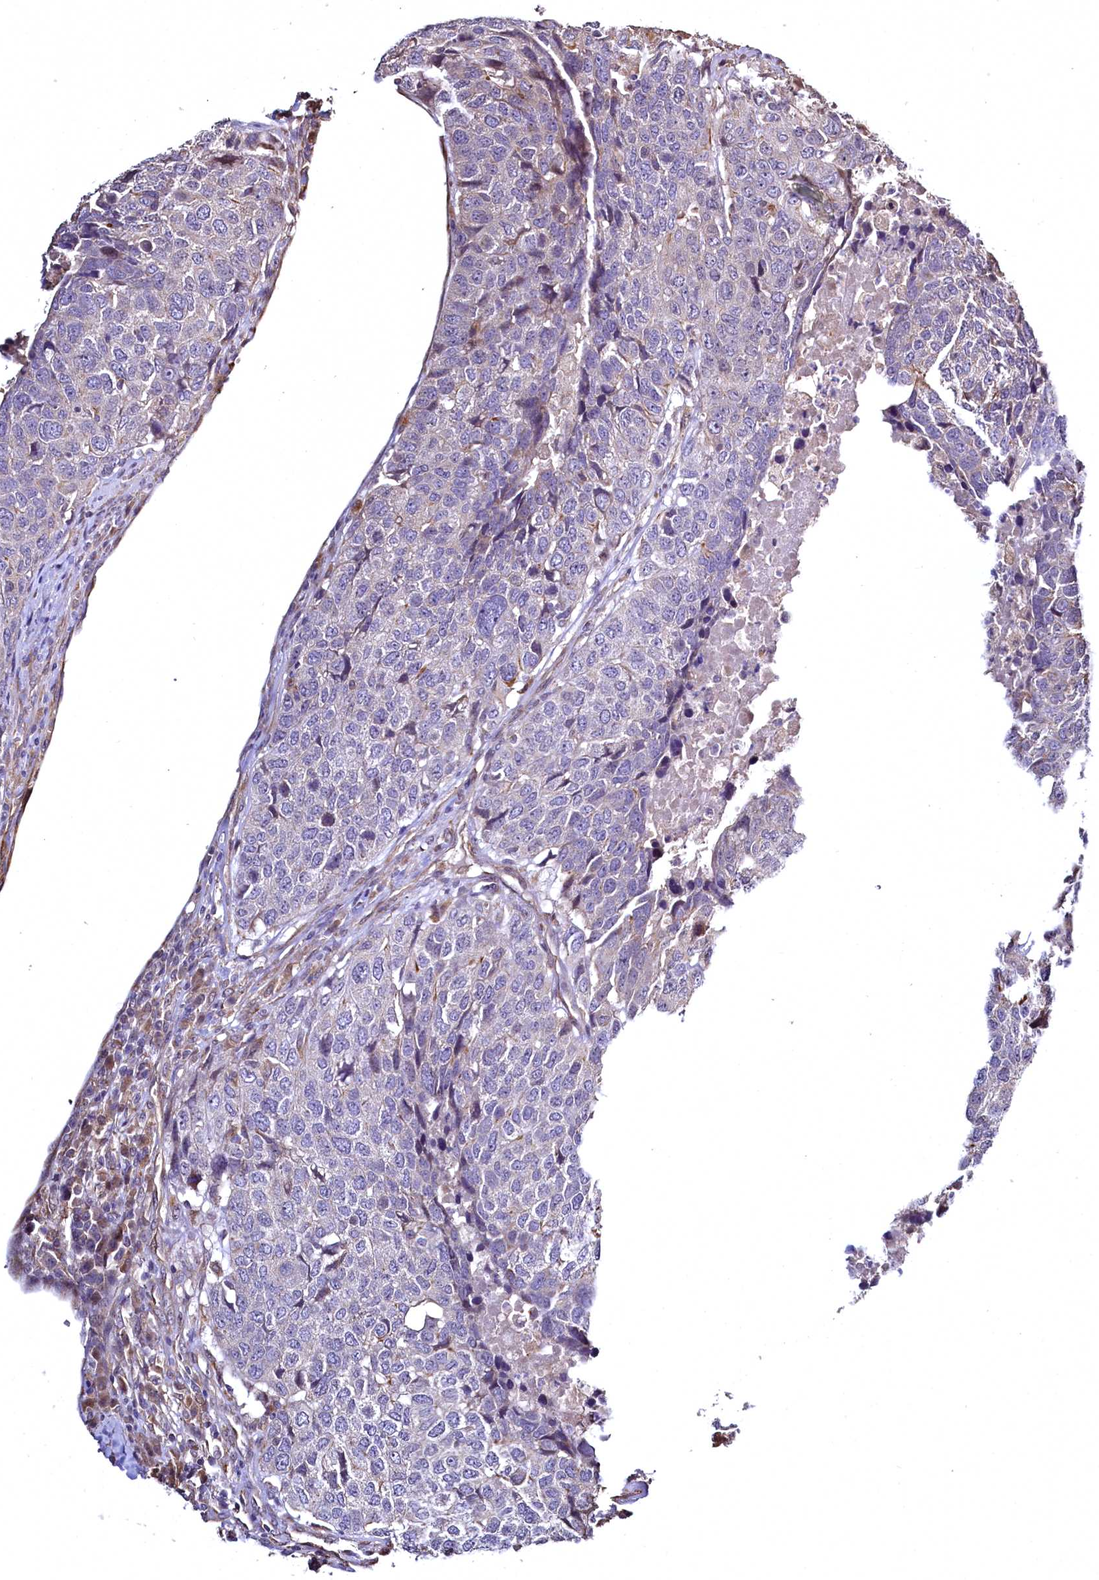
{"staining": {"intensity": "negative", "quantity": "none", "location": "none"}, "tissue": "head and neck cancer", "cell_type": "Tumor cells", "image_type": "cancer", "snomed": [{"axis": "morphology", "description": "Squamous cell carcinoma, NOS"}, {"axis": "topography", "description": "Head-Neck"}], "caption": "This histopathology image is of head and neck squamous cell carcinoma stained with IHC to label a protein in brown with the nuclei are counter-stained blue. There is no staining in tumor cells.", "gene": "TBCEL", "patient": {"sex": "male", "age": 66}}